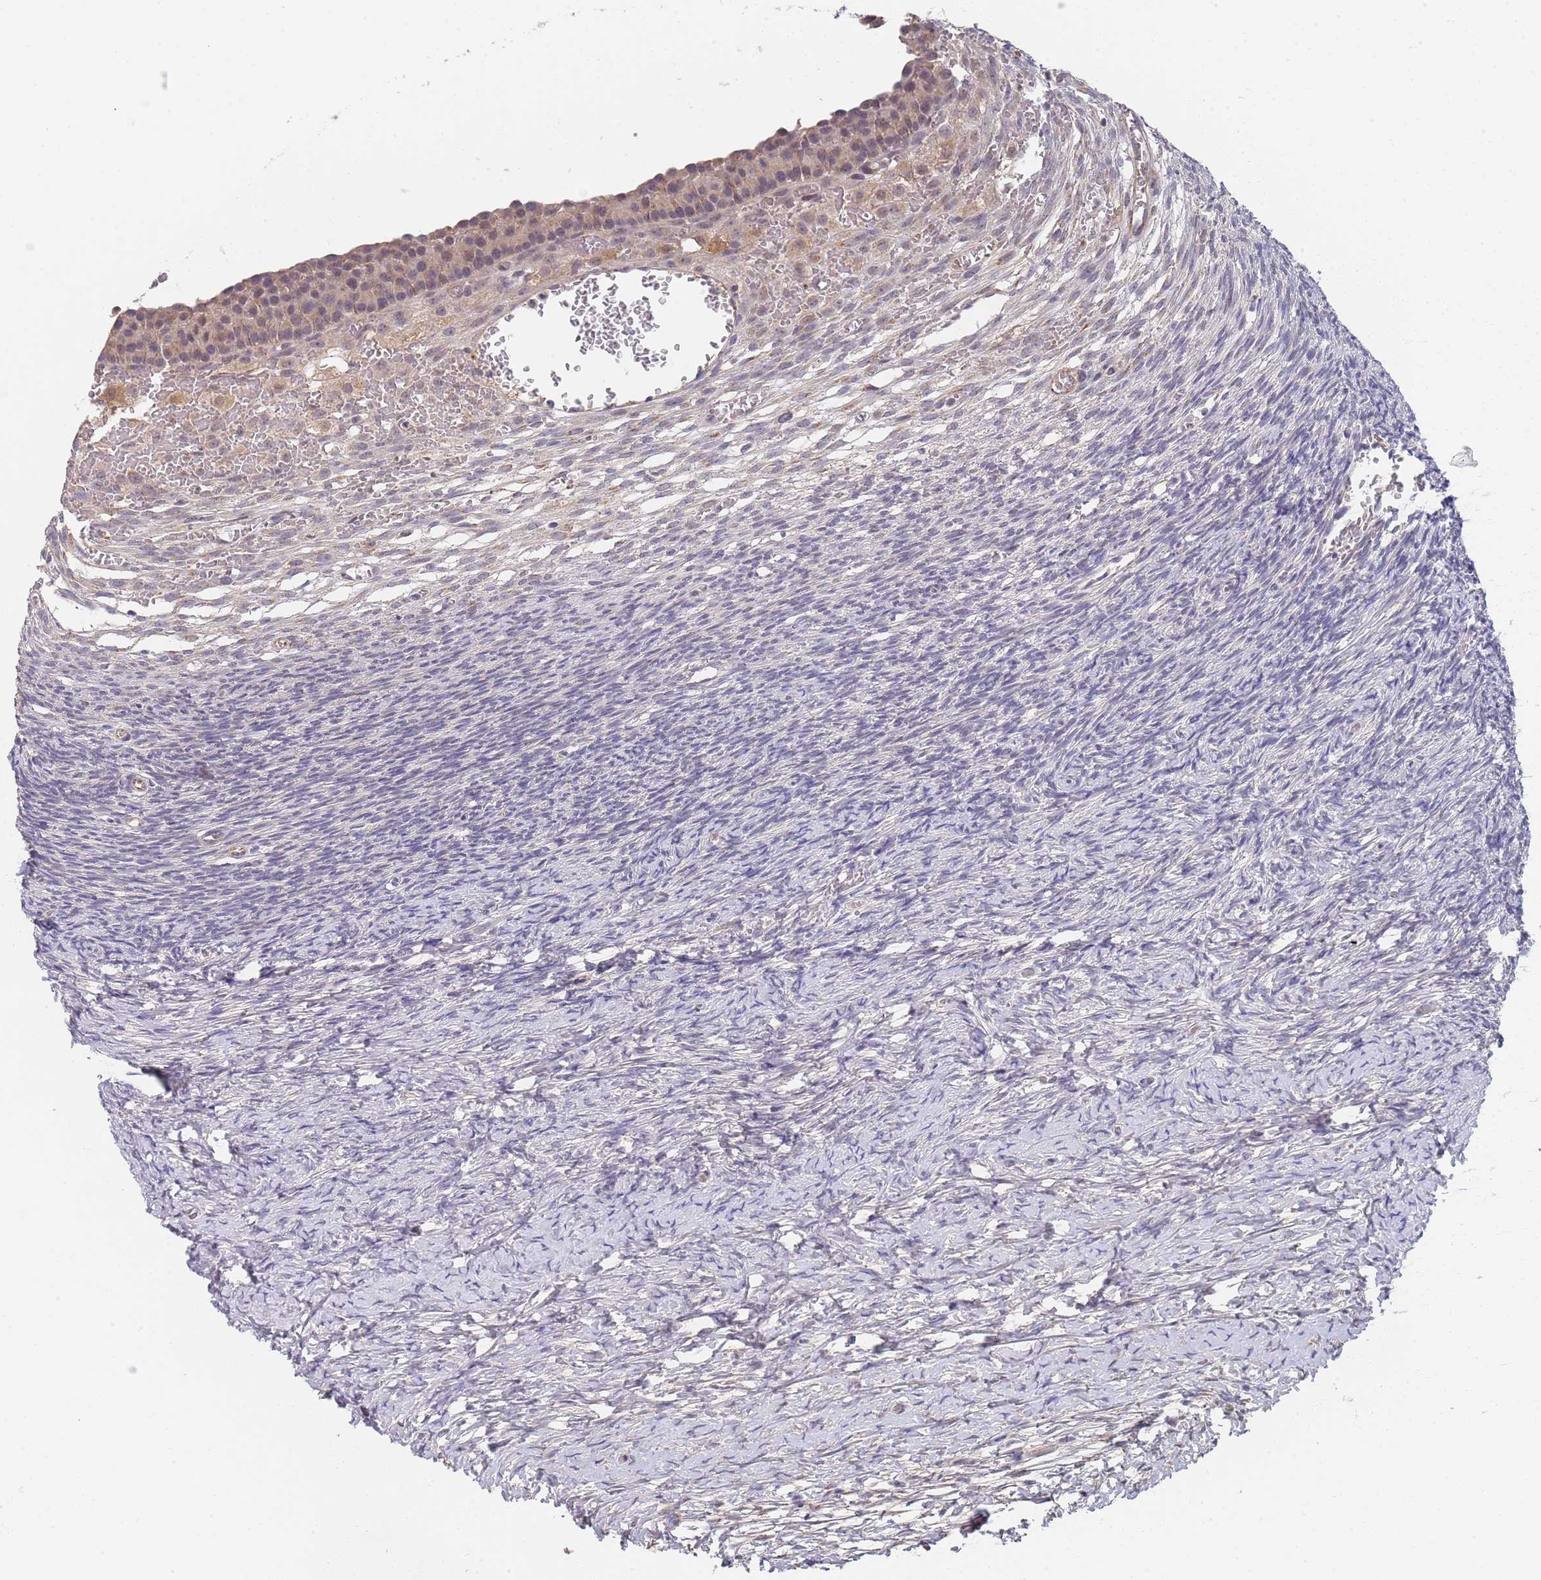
{"staining": {"intensity": "negative", "quantity": "none", "location": "none"}, "tissue": "ovary", "cell_type": "Follicle cells", "image_type": "normal", "snomed": [{"axis": "morphology", "description": "Normal tissue, NOS"}, {"axis": "topography", "description": "Ovary"}], "caption": "The immunohistochemistry histopathology image has no significant staining in follicle cells of ovary. (DAB (3,3'-diaminobenzidine) immunohistochemistry (IHC) visualized using brightfield microscopy, high magnification).", "gene": "B4GALT4", "patient": {"sex": "female", "age": 39}}